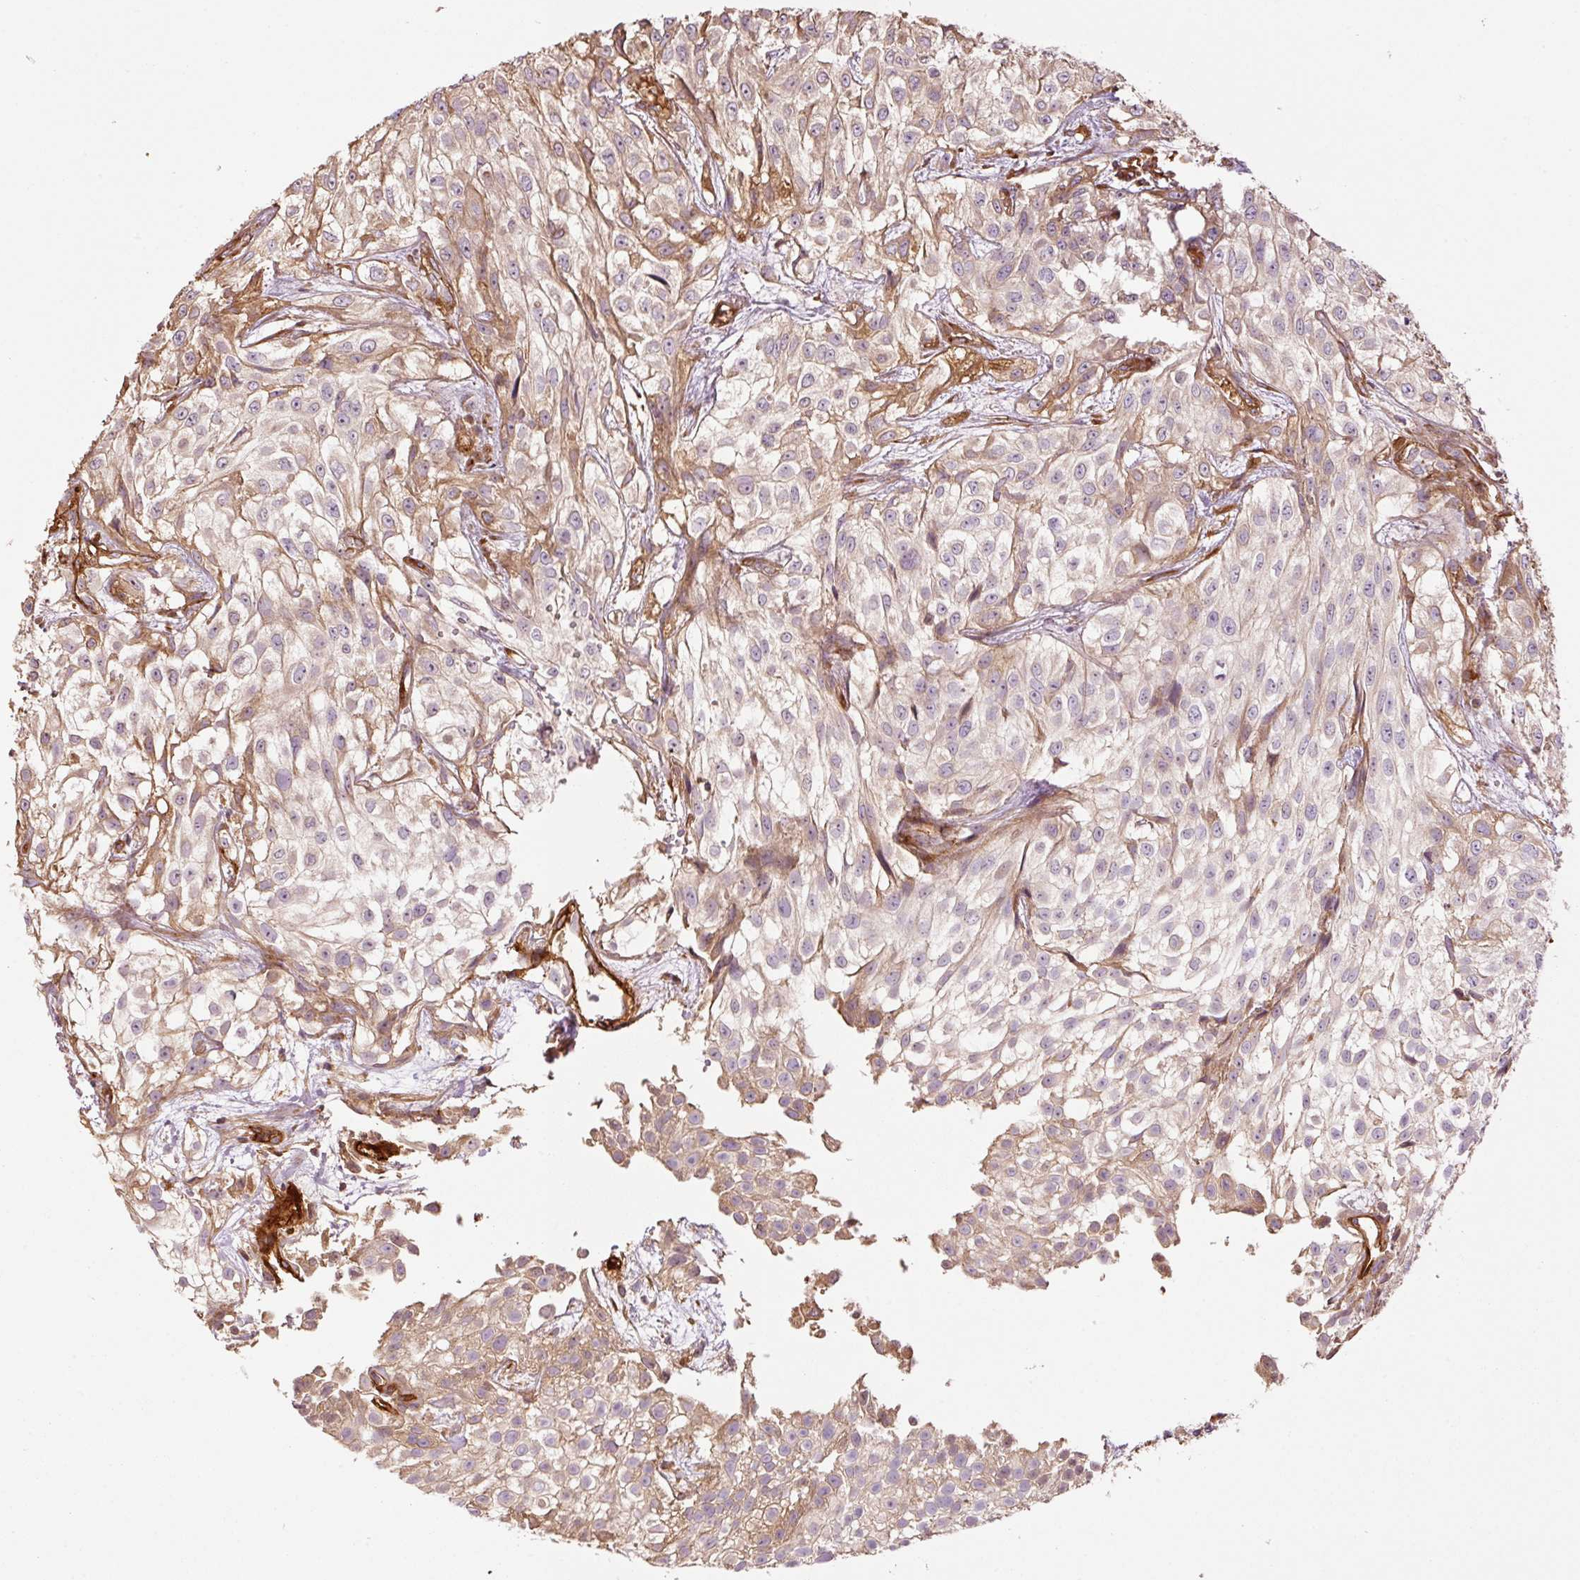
{"staining": {"intensity": "weak", "quantity": "25%-75%", "location": "cytoplasmic/membranous"}, "tissue": "urothelial cancer", "cell_type": "Tumor cells", "image_type": "cancer", "snomed": [{"axis": "morphology", "description": "Urothelial carcinoma, High grade"}, {"axis": "topography", "description": "Urinary bladder"}], "caption": "There is low levels of weak cytoplasmic/membranous positivity in tumor cells of high-grade urothelial carcinoma, as demonstrated by immunohistochemical staining (brown color).", "gene": "NID2", "patient": {"sex": "male", "age": 56}}